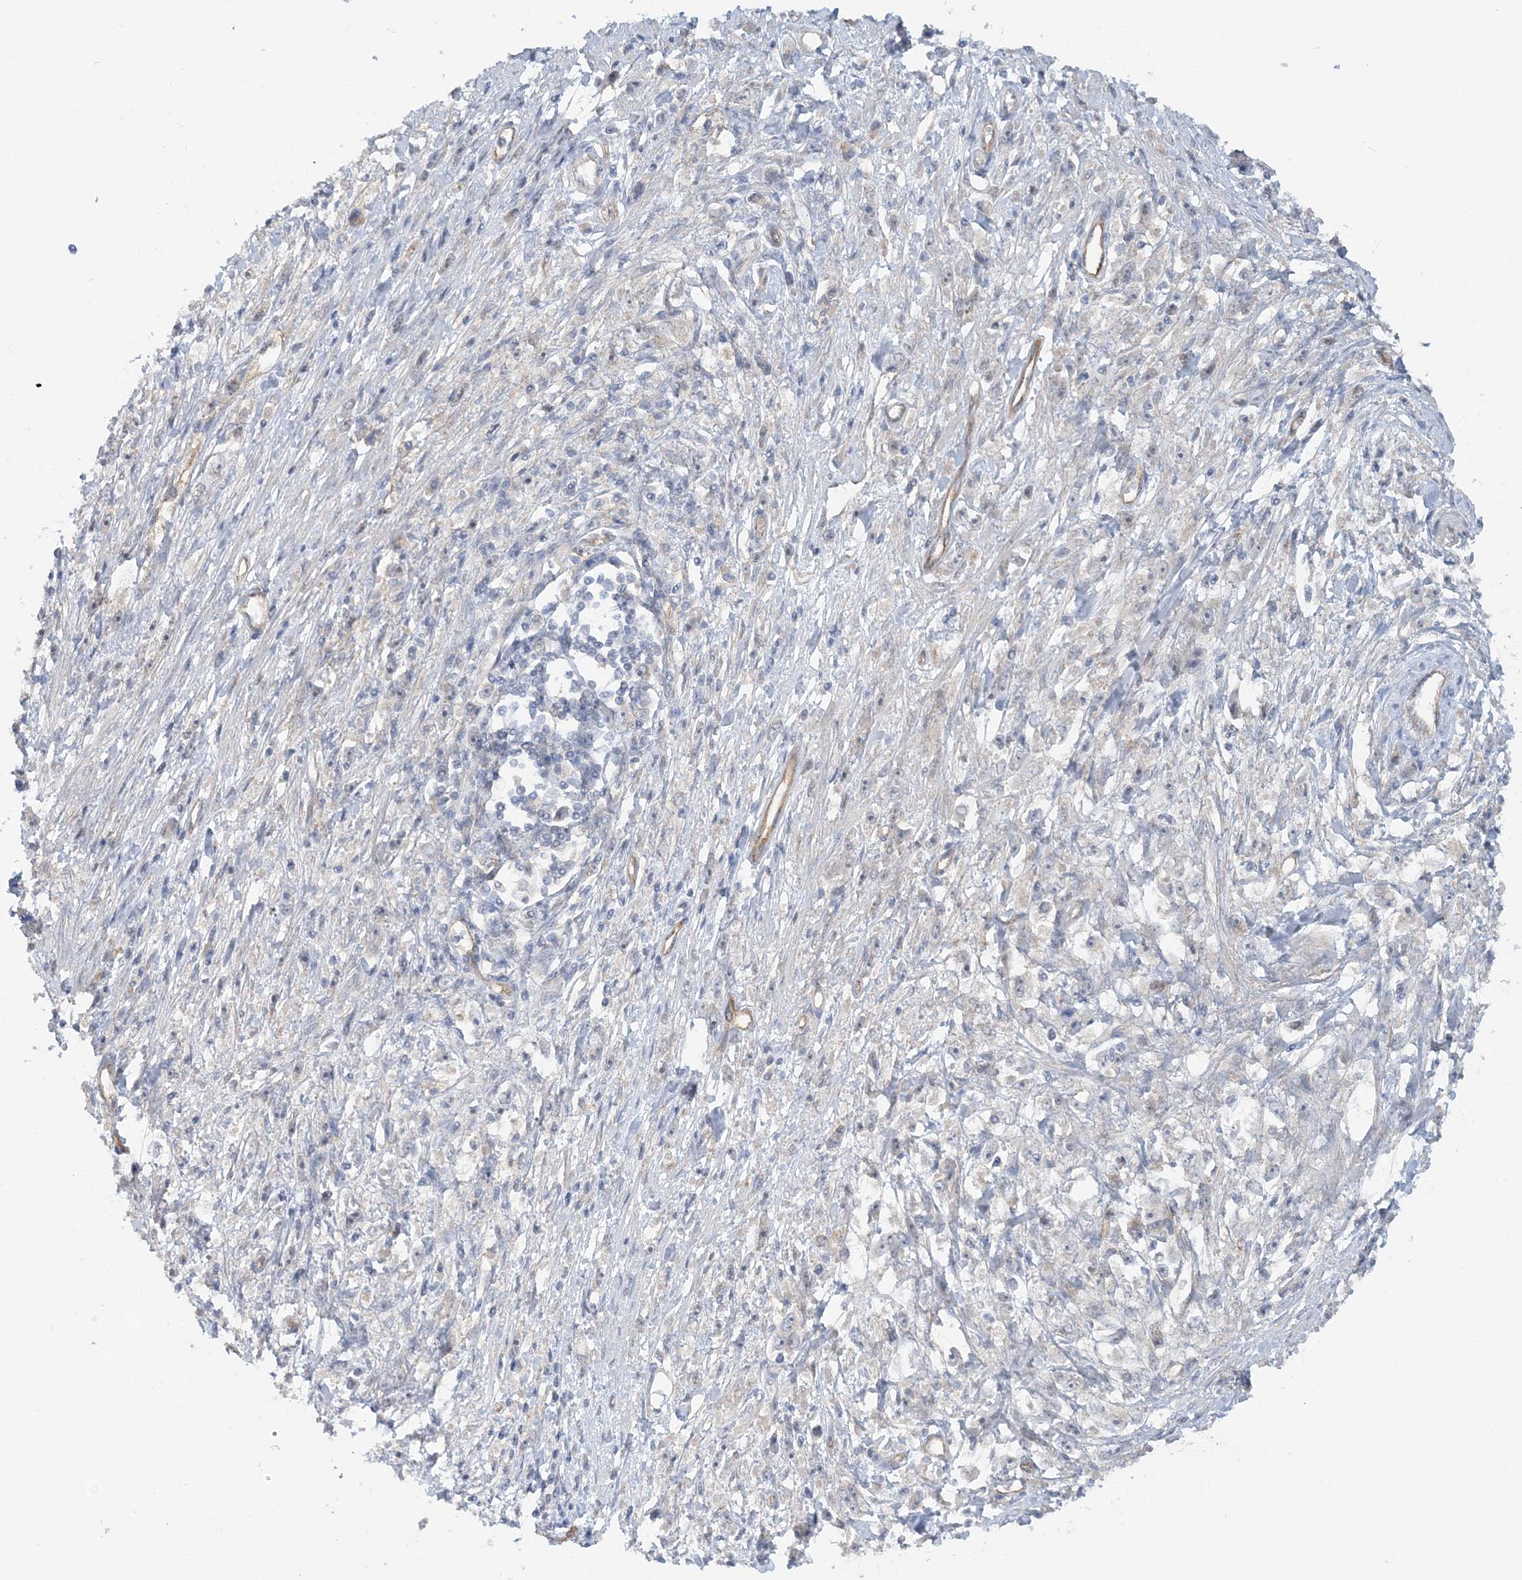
{"staining": {"intensity": "negative", "quantity": "none", "location": "none"}, "tissue": "stomach cancer", "cell_type": "Tumor cells", "image_type": "cancer", "snomed": [{"axis": "morphology", "description": "Adenocarcinoma, NOS"}, {"axis": "topography", "description": "Stomach"}], "caption": "The histopathology image displays no significant positivity in tumor cells of stomach cancer (adenocarcinoma).", "gene": "RAI14", "patient": {"sex": "female", "age": 59}}